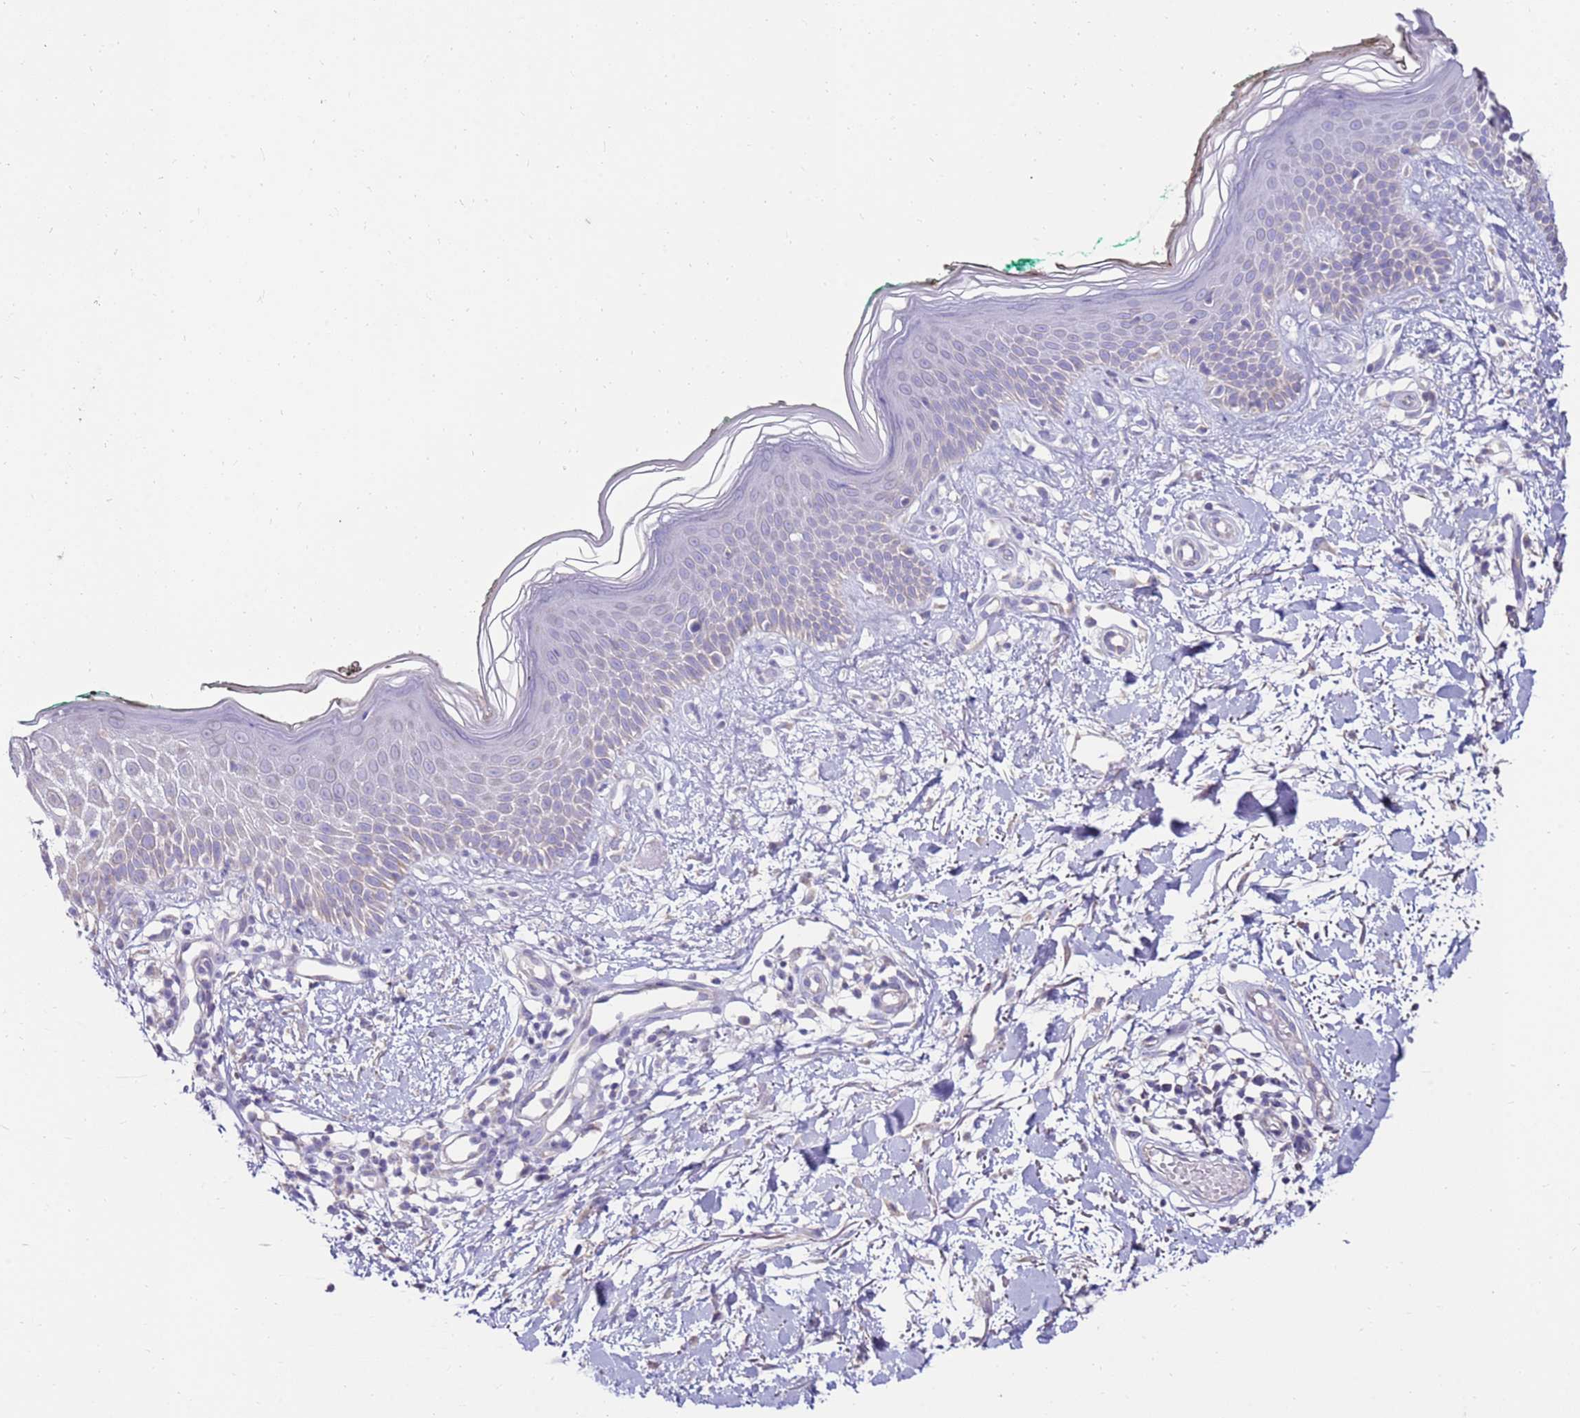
{"staining": {"intensity": "negative", "quantity": "none", "location": "none"}, "tissue": "skin", "cell_type": "Fibroblasts", "image_type": "normal", "snomed": [{"axis": "morphology", "description": "Normal tissue, NOS"}, {"axis": "morphology", "description": "Malignant melanoma, NOS"}, {"axis": "topography", "description": "Skin"}], "caption": "Fibroblasts are negative for protein expression in normal human skin. The staining is performed using DAB (3,3'-diaminobenzidine) brown chromogen with nuclei counter-stained in using hematoxylin.", "gene": "SLC44A4", "patient": {"sex": "male", "age": 62}}